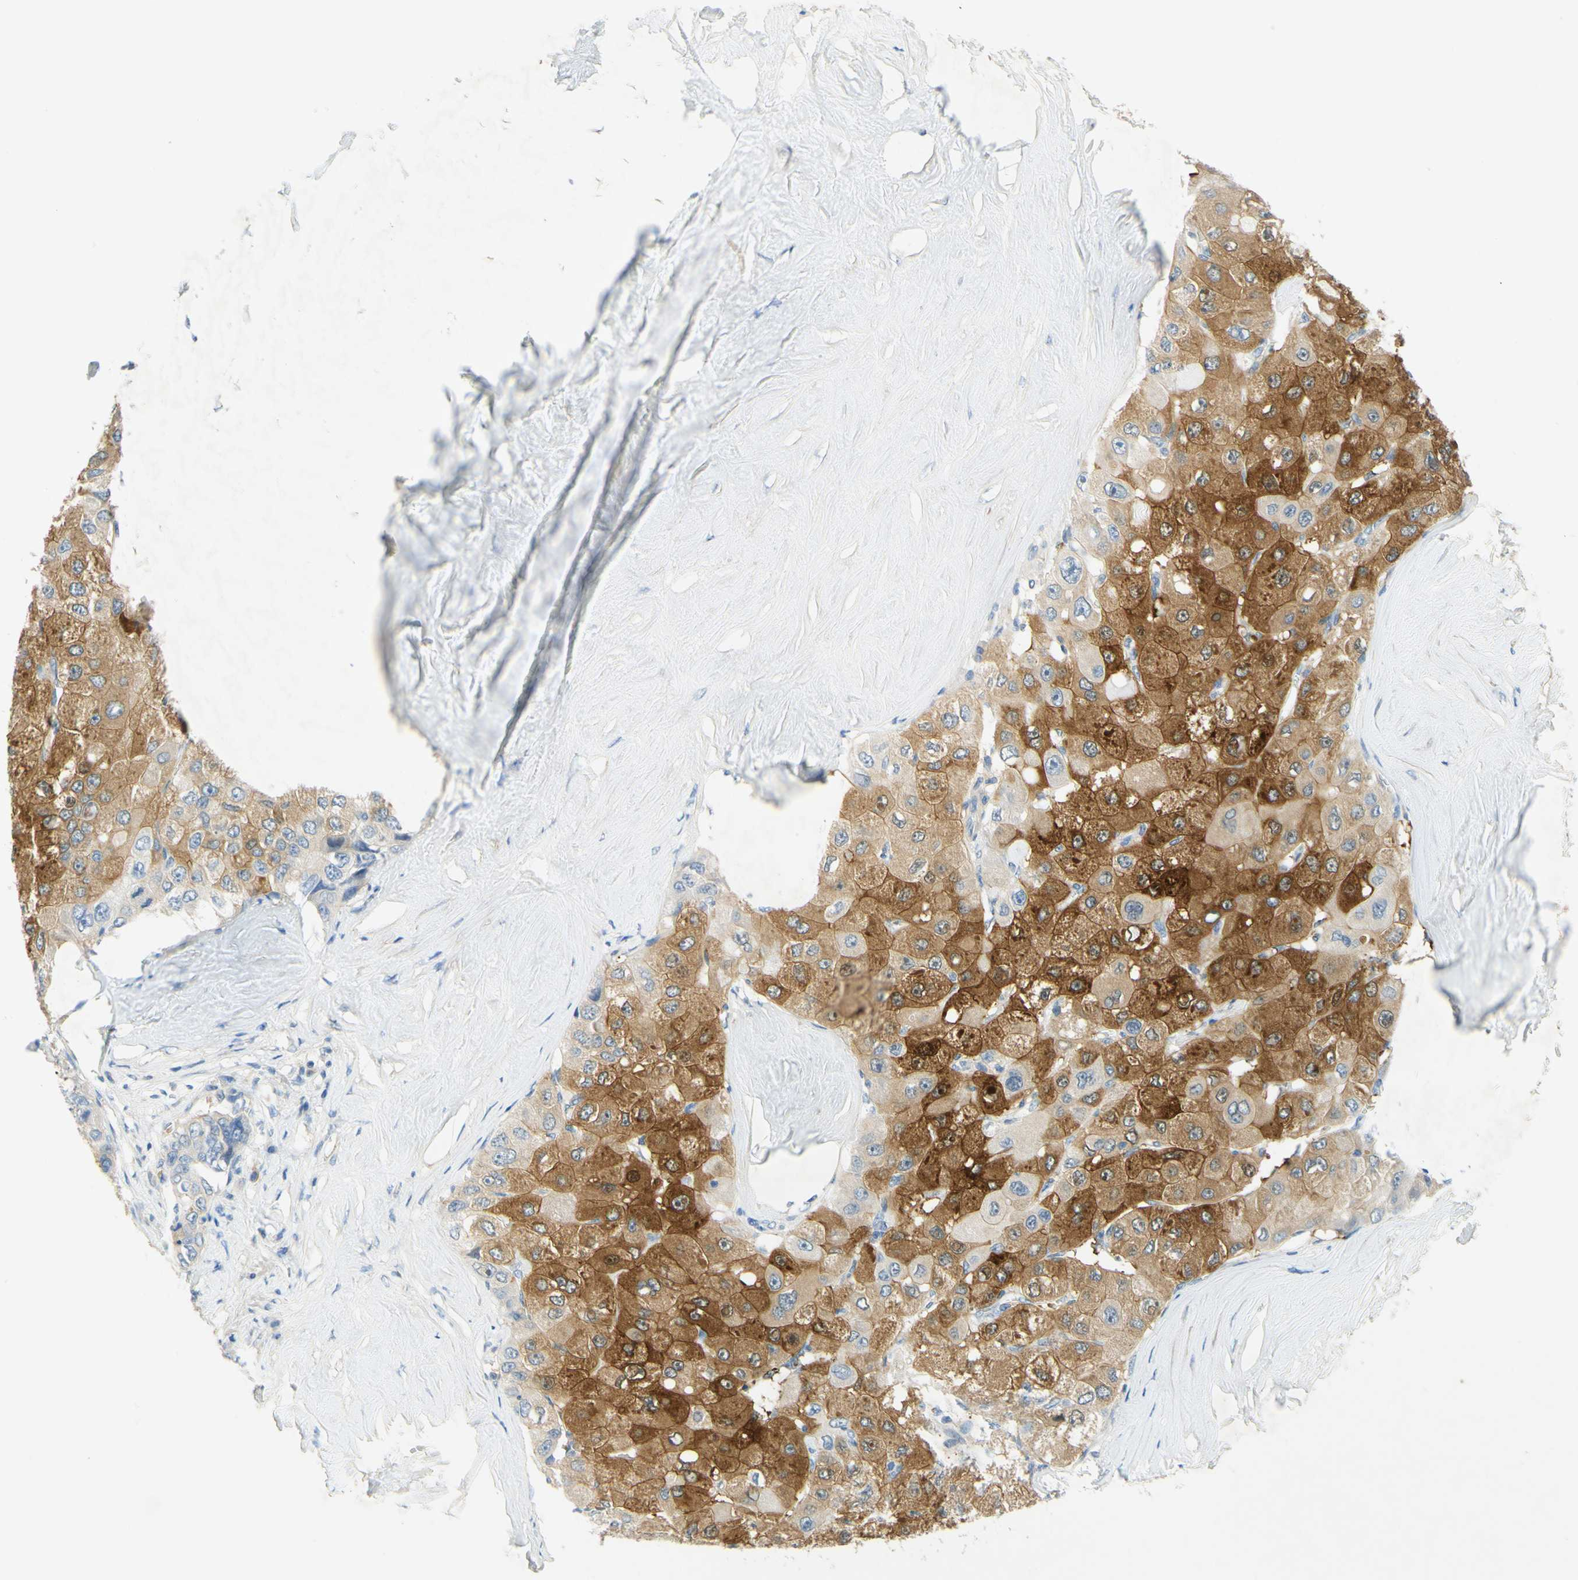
{"staining": {"intensity": "strong", "quantity": ">75%", "location": "cytoplasmic/membranous"}, "tissue": "liver cancer", "cell_type": "Tumor cells", "image_type": "cancer", "snomed": [{"axis": "morphology", "description": "Carcinoma, Hepatocellular, NOS"}, {"axis": "topography", "description": "Liver"}], "caption": "Strong cytoplasmic/membranous protein staining is present in approximately >75% of tumor cells in liver hepatocellular carcinoma.", "gene": "ENTREP2", "patient": {"sex": "male", "age": 80}}